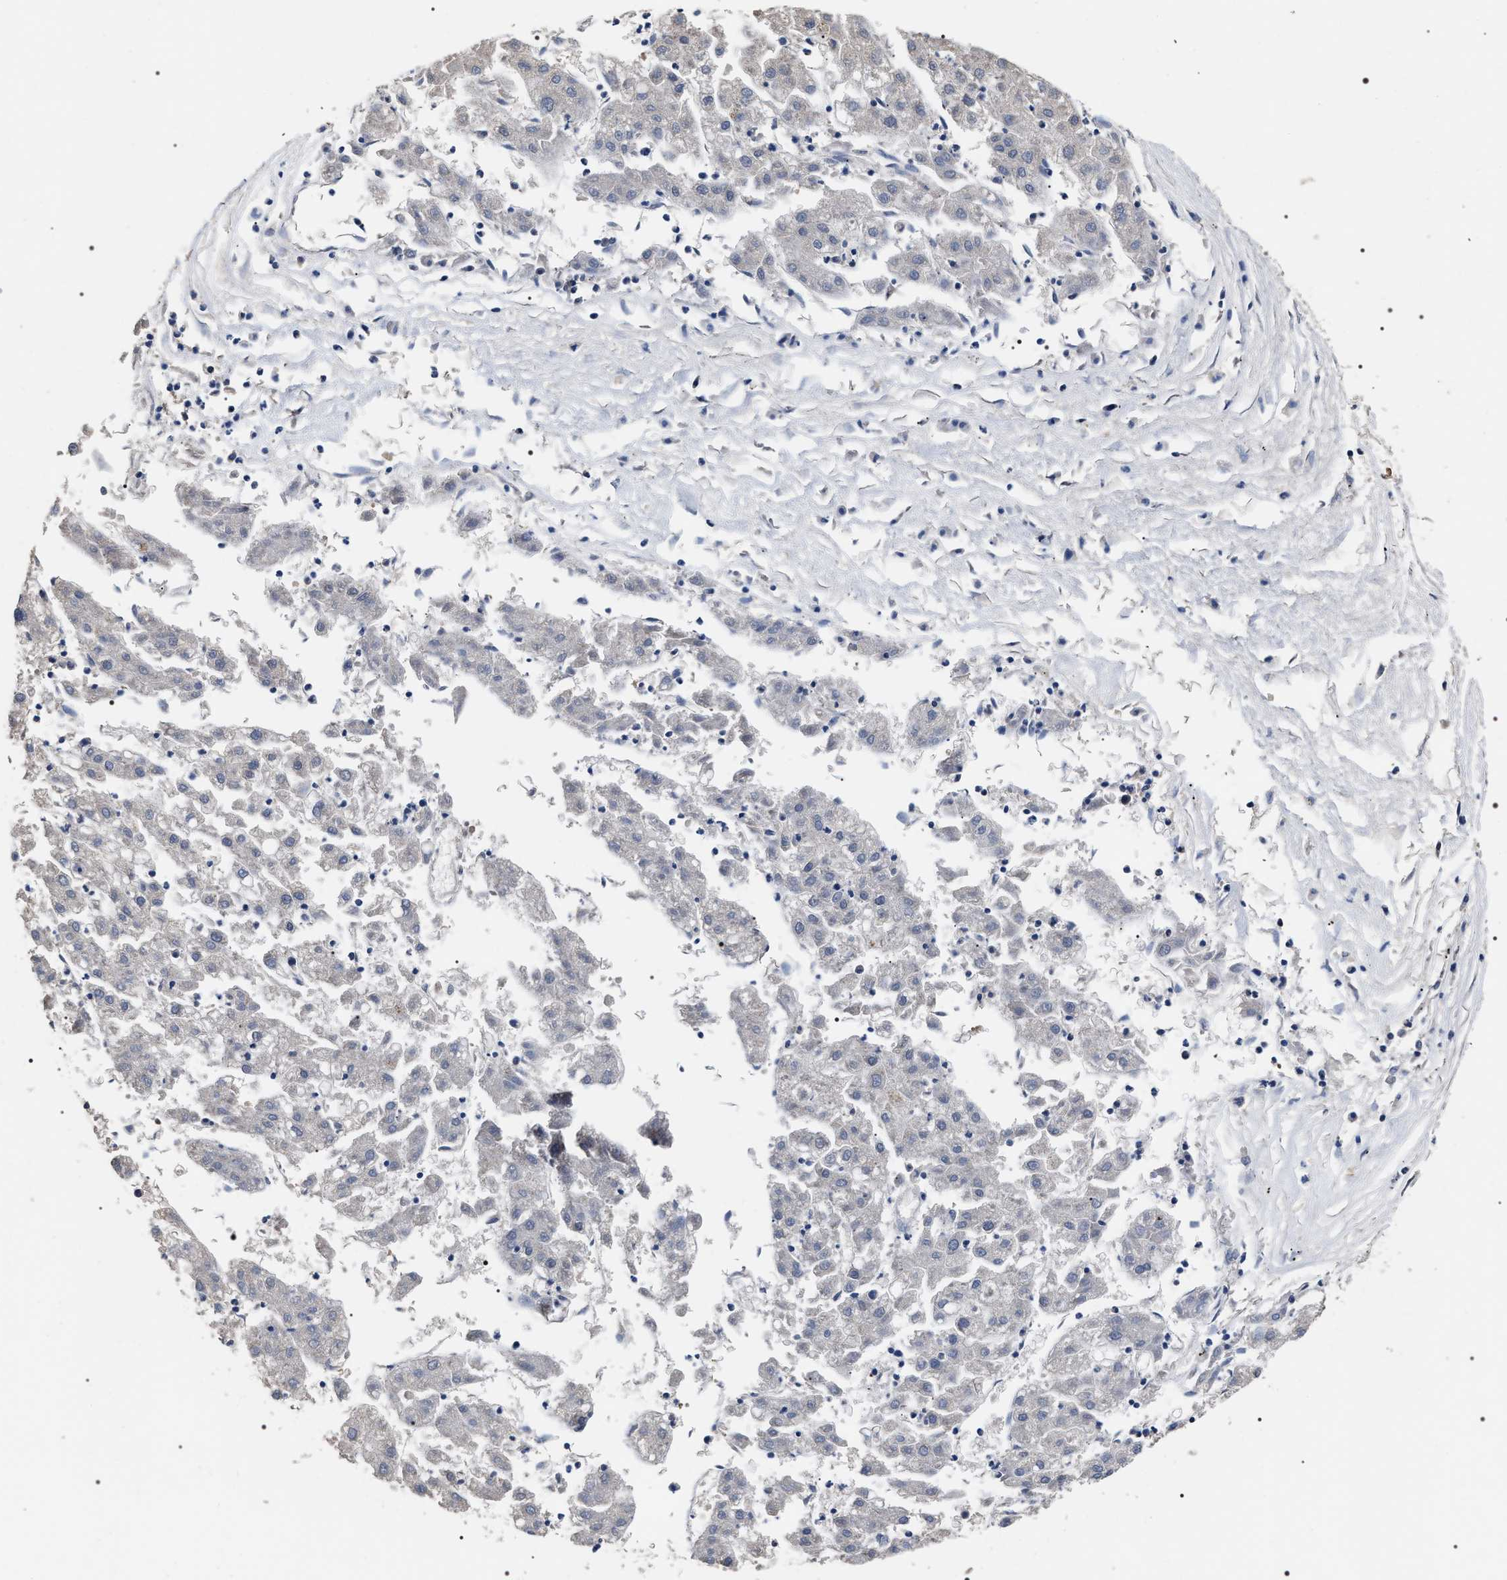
{"staining": {"intensity": "negative", "quantity": "none", "location": "none"}, "tissue": "liver cancer", "cell_type": "Tumor cells", "image_type": "cancer", "snomed": [{"axis": "morphology", "description": "Carcinoma, Hepatocellular, NOS"}, {"axis": "topography", "description": "Liver"}], "caption": "IHC photomicrograph of human liver cancer (hepatocellular carcinoma) stained for a protein (brown), which displays no staining in tumor cells.", "gene": "UPF3A", "patient": {"sex": "male", "age": 72}}